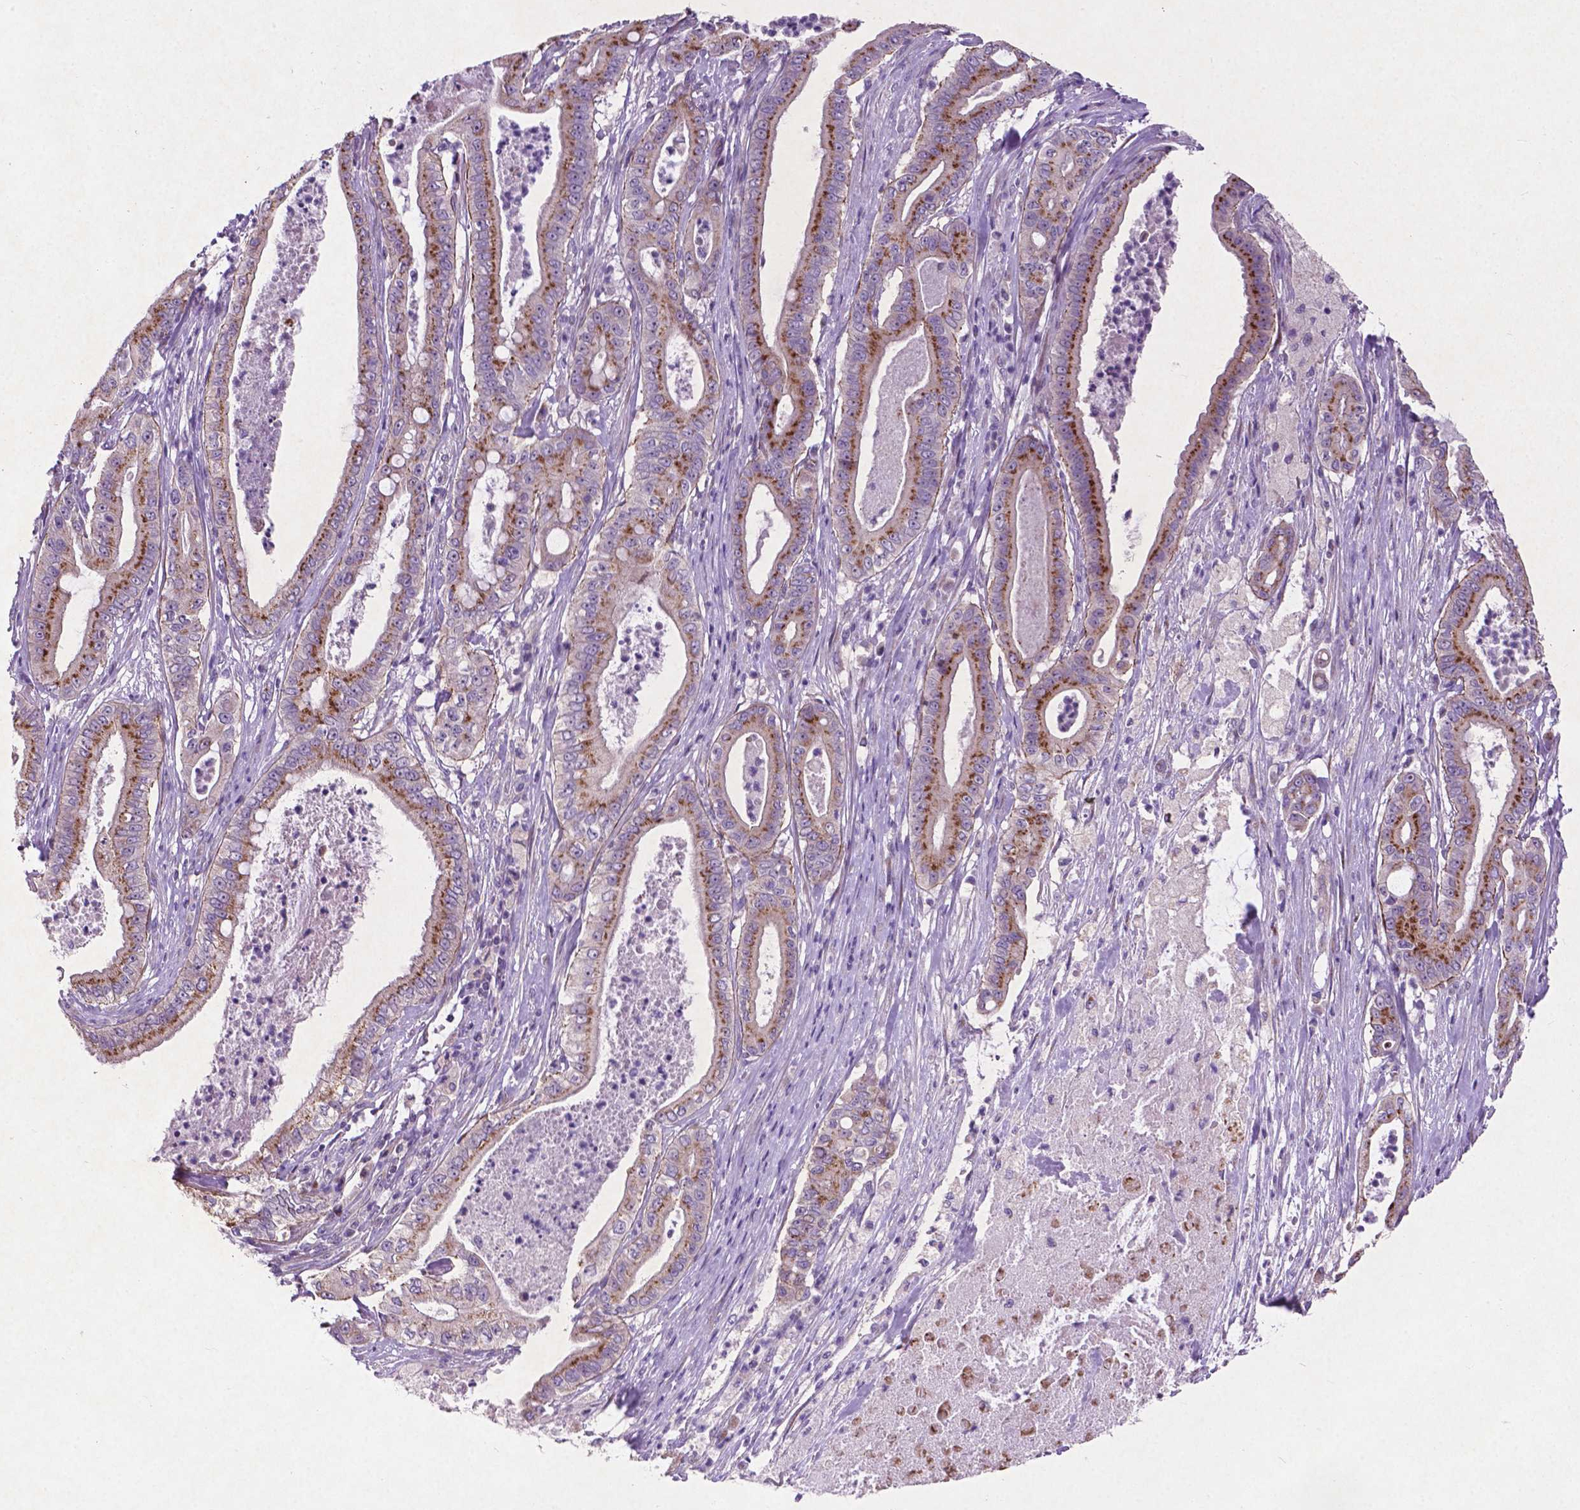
{"staining": {"intensity": "moderate", "quantity": ">75%", "location": "cytoplasmic/membranous"}, "tissue": "pancreatic cancer", "cell_type": "Tumor cells", "image_type": "cancer", "snomed": [{"axis": "morphology", "description": "Adenocarcinoma, NOS"}, {"axis": "topography", "description": "Pancreas"}], "caption": "High-power microscopy captured an immunohistochemistry photomicrograph of pancreatic cancer, revealing moderate cytoplasmic/membranous staining in about >75% of tumor cells.", "gene": "ATG4D", "patient": {"sex": "male", "age": 71}}